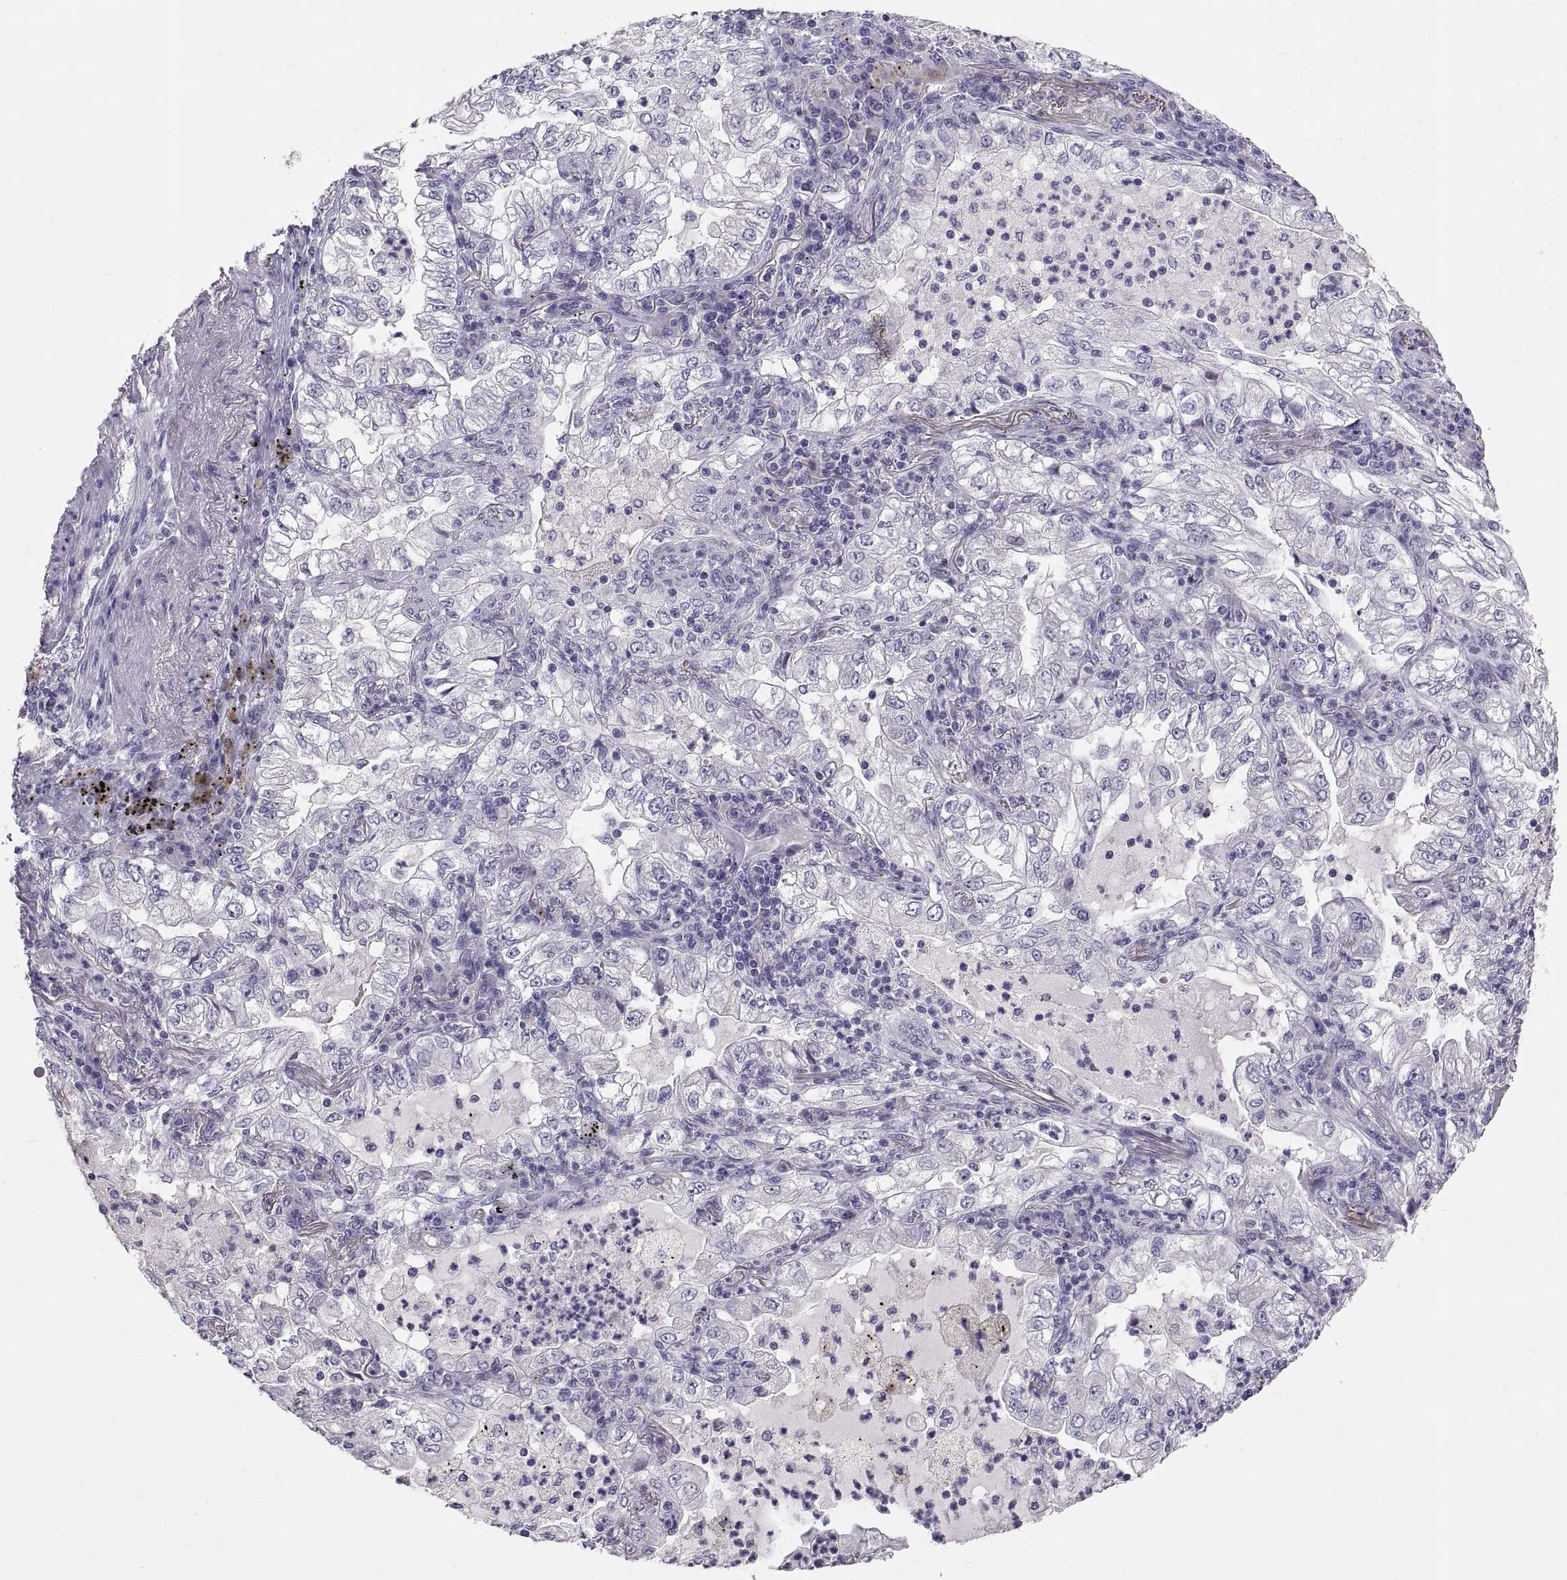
{"staining": {"intensity": "negative", "quantity": "none", "location": "none"}, "tissue": "lung cancer", "cell_type": "Tumor cells", "image_type": "cancer", "snomed": [{"axis": "morphology", "description": "Adenocarcinoma, NOS"}, {"axis": "topography", "description": "Lung"}], "caption": "This is an immunohistochemistry (IHC) micrograph of human lung adenocarcinoma. There is no expression in tumor cells.", "gene": "PTN", "patient": {"sex": "female", "age": 73}}